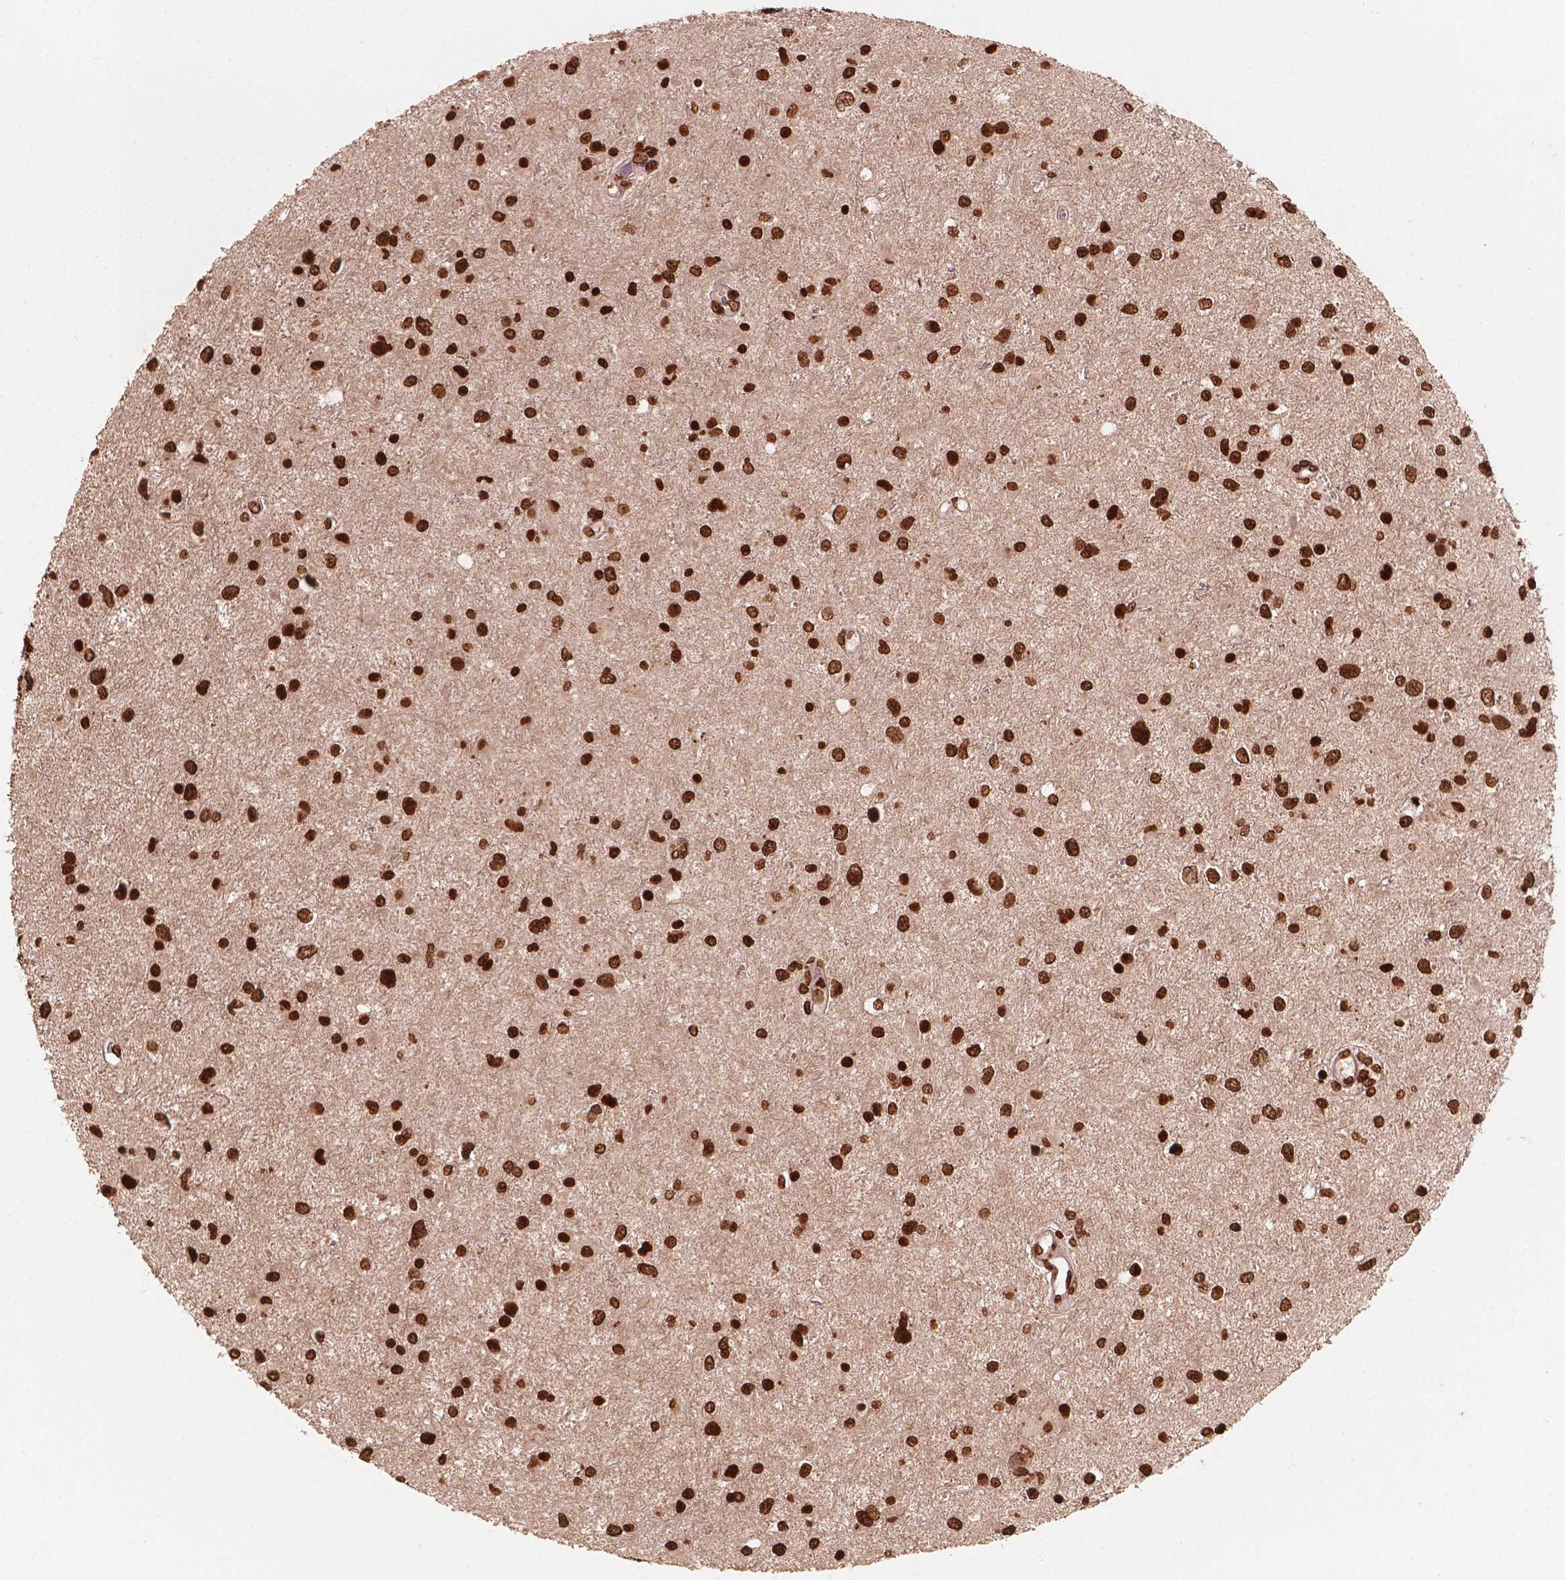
{"staining": {"intensity": "strong", "quantity": ">75%", "location": "nuclear"}, "tissue": "glioma", "cell_type": "Tumor cells", "image_type": "cancer", "snomed": [{"axis": "morphology", "description": "Glioma, malignant, Low grade"}, {"axis": "topography", "description": "Brain"}], "caption": "Immunohistochemistry photomicrograph of low-grade glioma (malignant) stained for a protein (brown), which shows high levels of strong nuclear expression in about >75% of tumor cells.", "gene": "H3C7", "patient": {"sex": "female", "age": 32}}